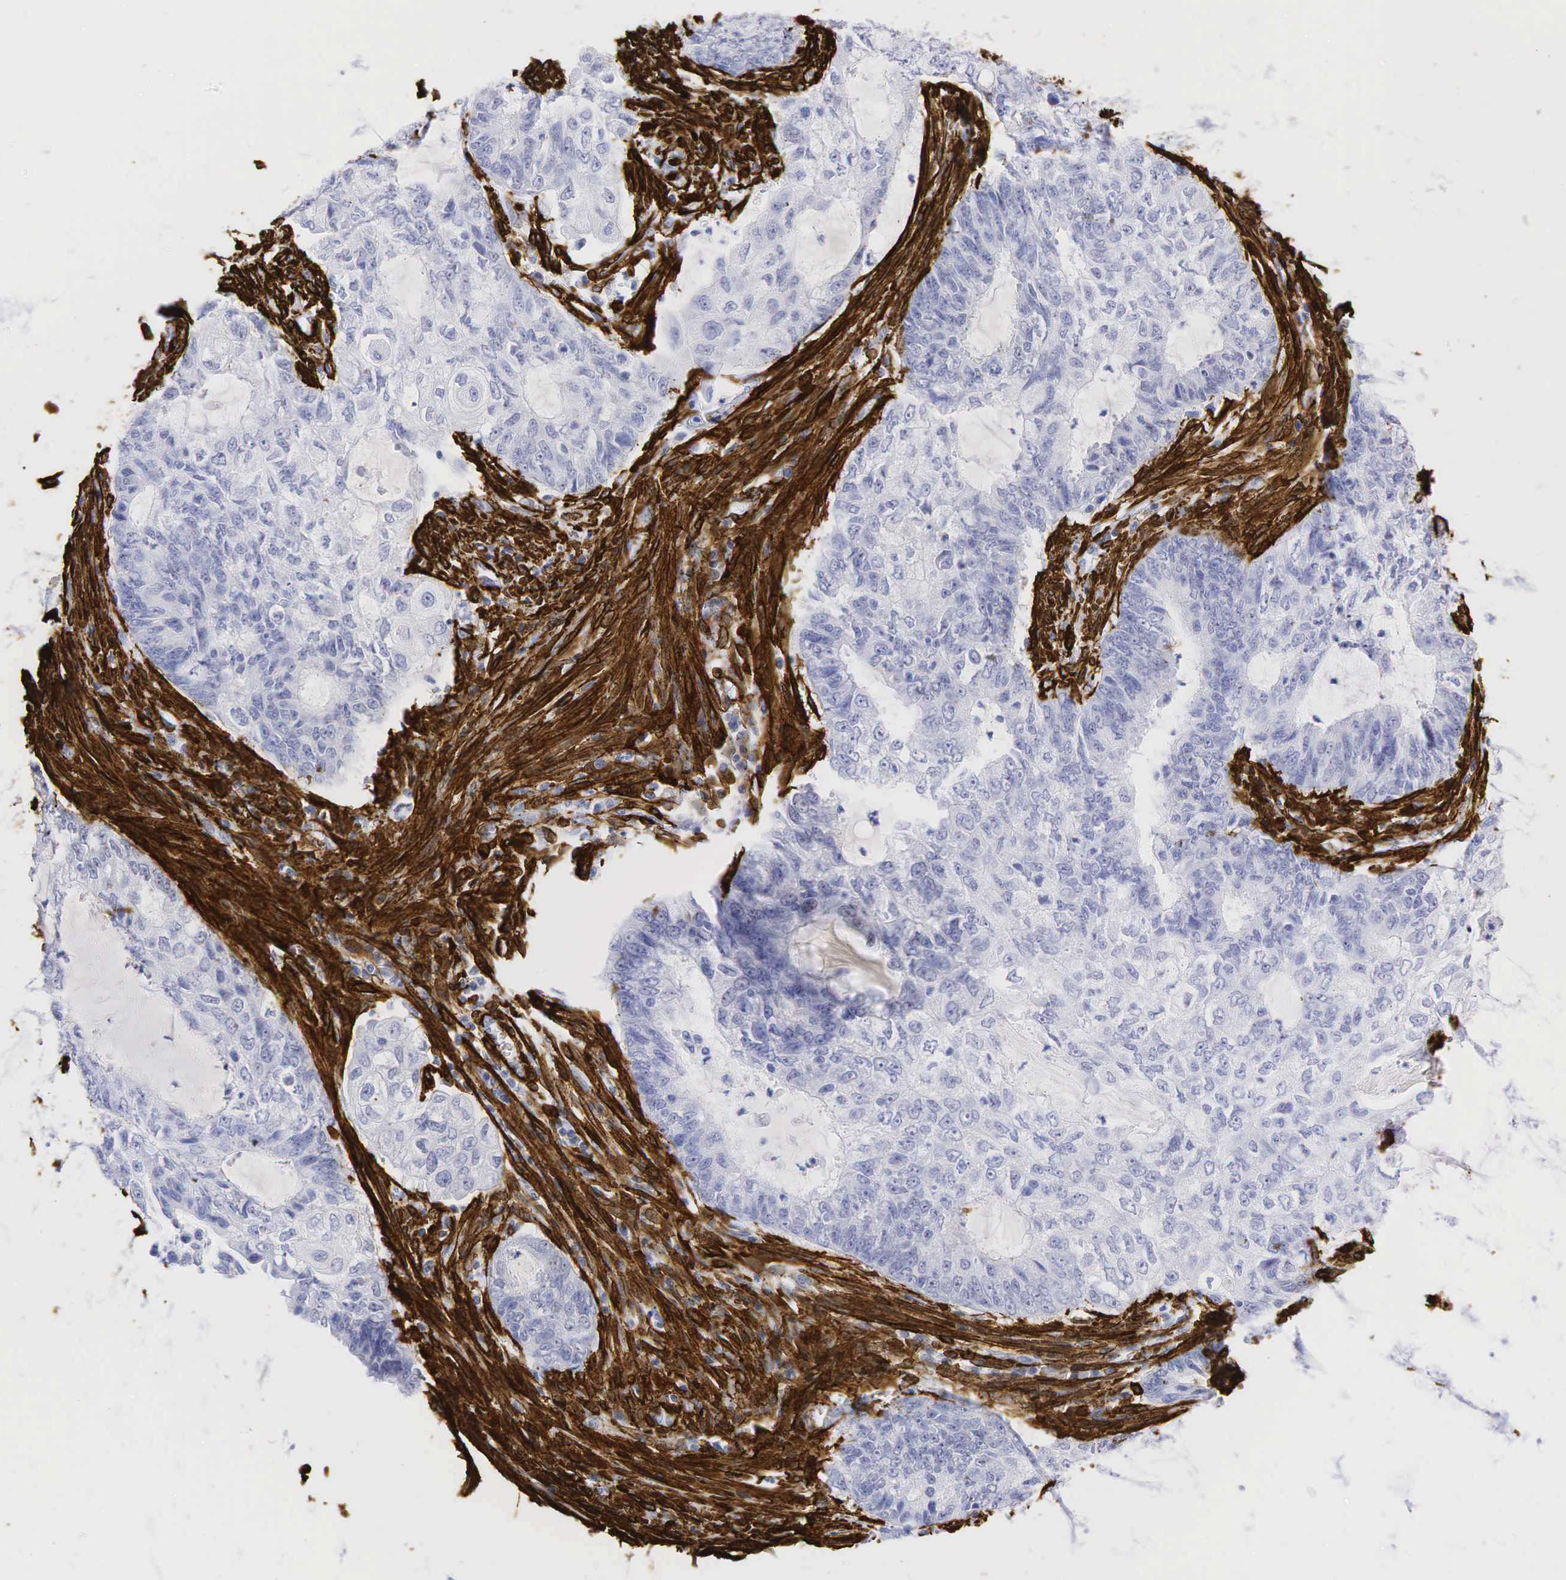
{"staining": {"intensity": "negative", "quantity": "none", "location": "none"}, "tissue": "endometrial cancer", "cell_type": "Tumor cells", "image_type": "cancer", "snomed": [{"axis": "morphology", "description": "Adenocarcinoma, NOS"}, {"axis": "topography", "description": "Endometrium"}], "caption": "Endometrial cancer was stained to show a protein in brown. There is no significant staining in tumor cells.", "gene": "ACTA2", "patient": {"sex": "female", "age": 75}}